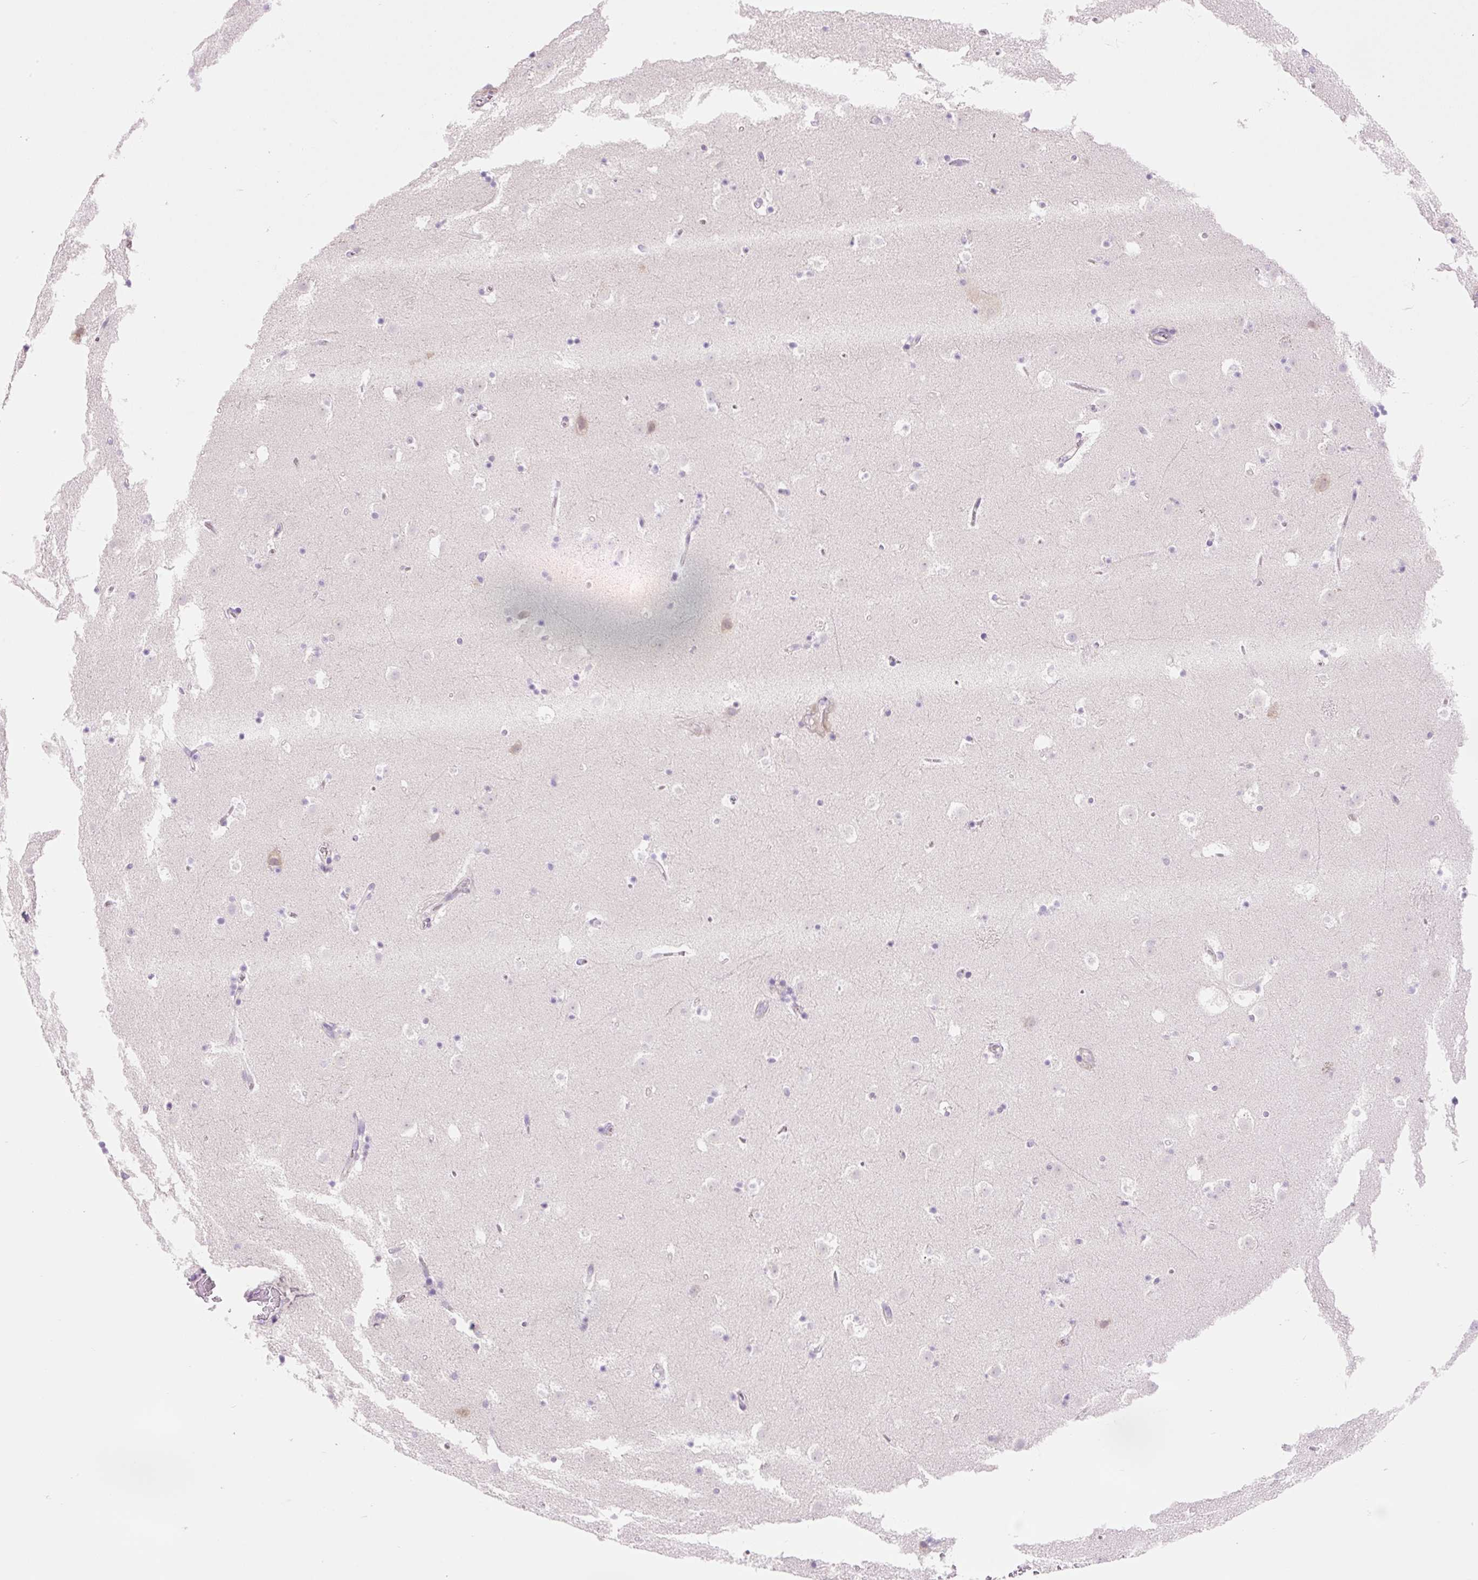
{"staining": {"intensity": "negative", "quantity": "none", "location": "none"}, "tissue": "caudate", "cell_type": "Glial cells", "image_type": "normal", "snomed": [{"axis": "morphology", "description": "Normal tissue, NOS"}, {"axis": "topography", "description": "Lateral ventricle wall"}], "caption": "Protein analysis of unremarkable caudate shows no significant expression in glial cells. (Immunohistochemistry (ihc), brightfield microscopy, high magnification).", "gene": "CELF6", "patient": {"sex": "male", "age": 37}}